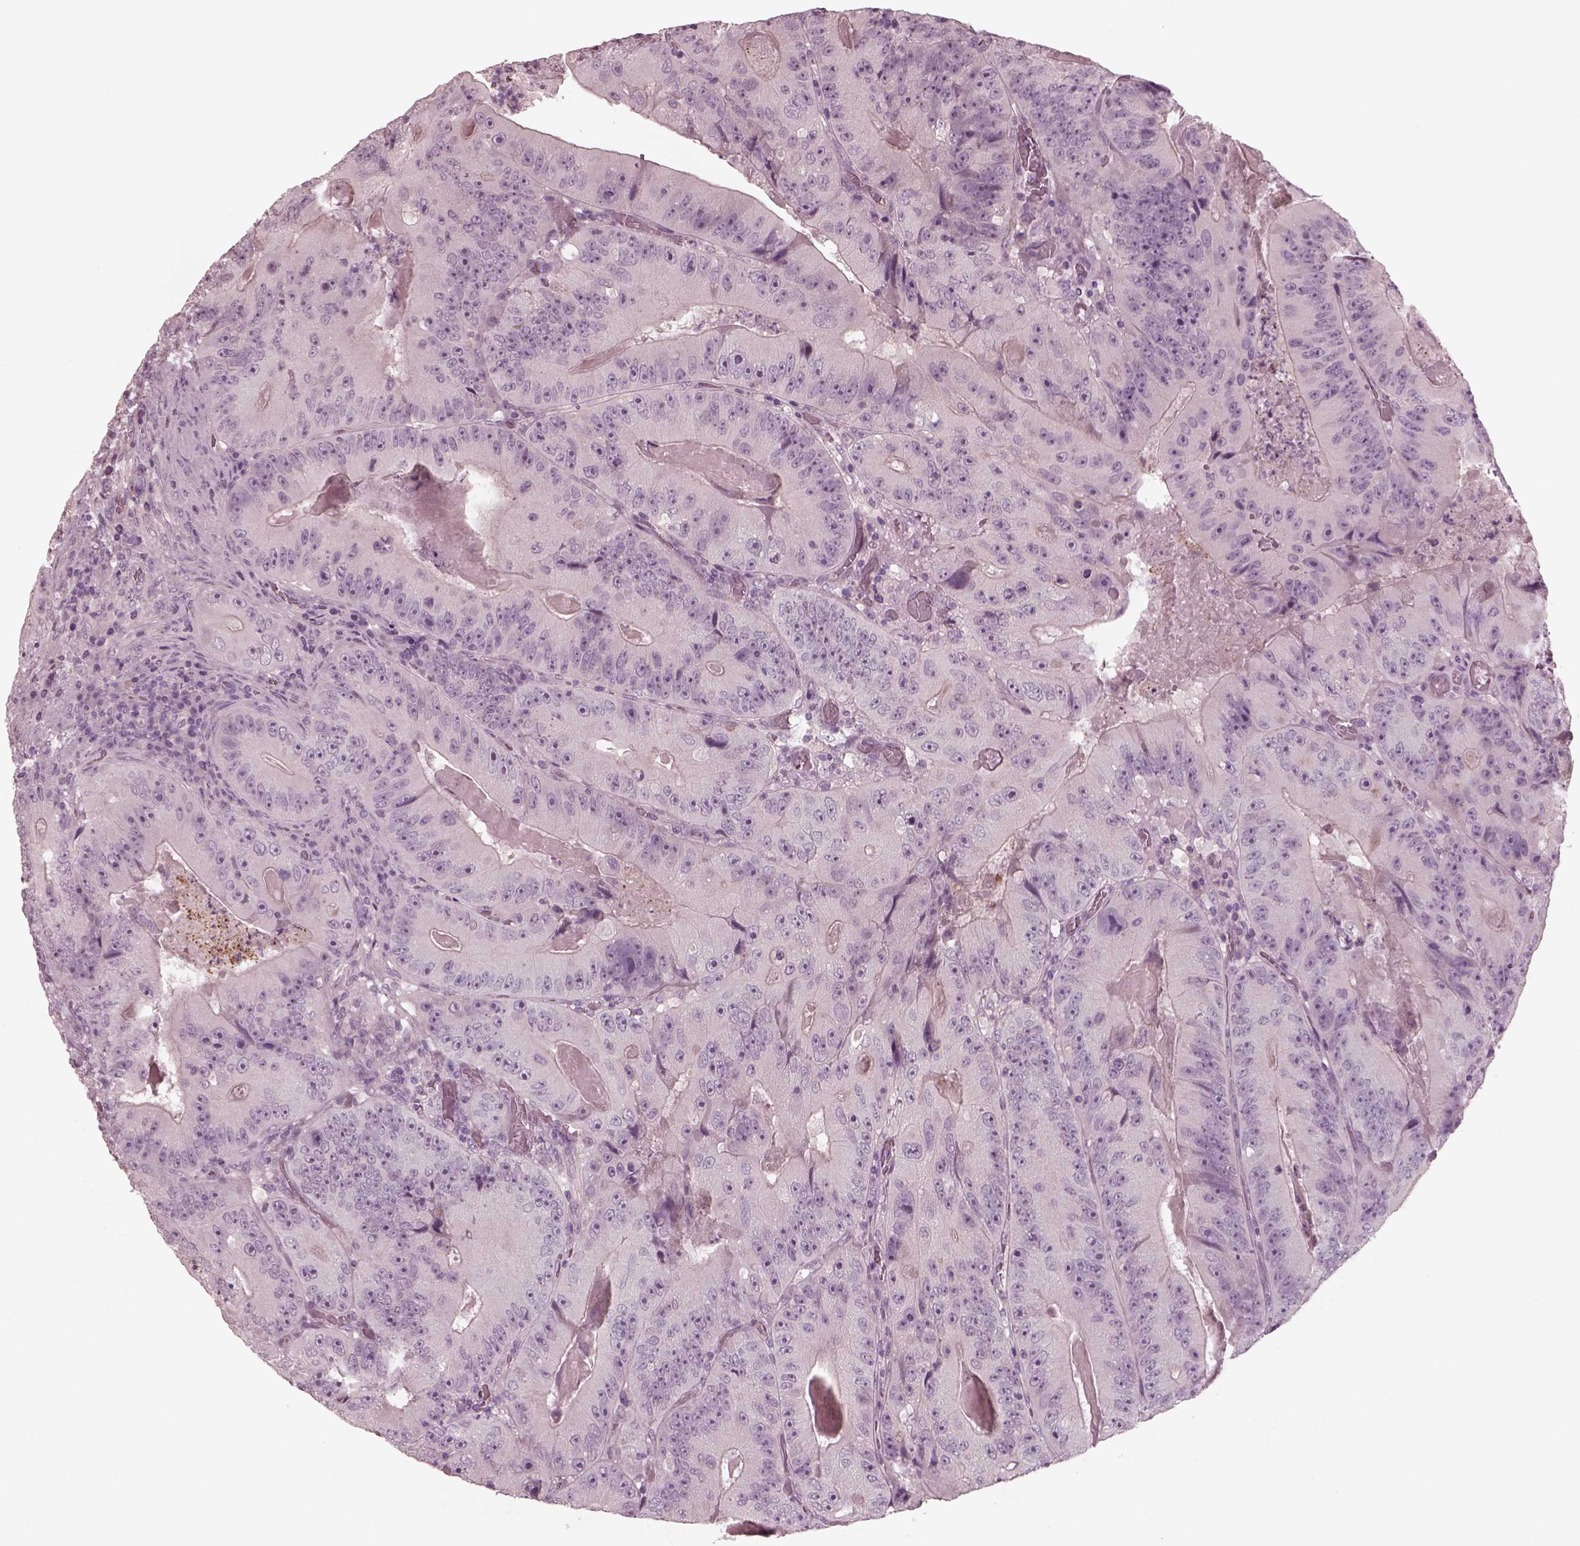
{"staining": {"intensity": "negative", "quantity": "none", "location": "none"}, "tissue": "colorectal cancer", "cell_type": "Tumor cells", "image_type": "cancer", "snomed": [{"axis": "morphology", "description": "Adenocarcinoma, NOS"}, {"axis": "topography", "description": "Colon"}], "caption": "The micrograph reveals no staining of tumor cells in colorectal cancer (adenocarcinoma).", "gene": "YY2", "patient": {"sex": "female", "age": 86}}